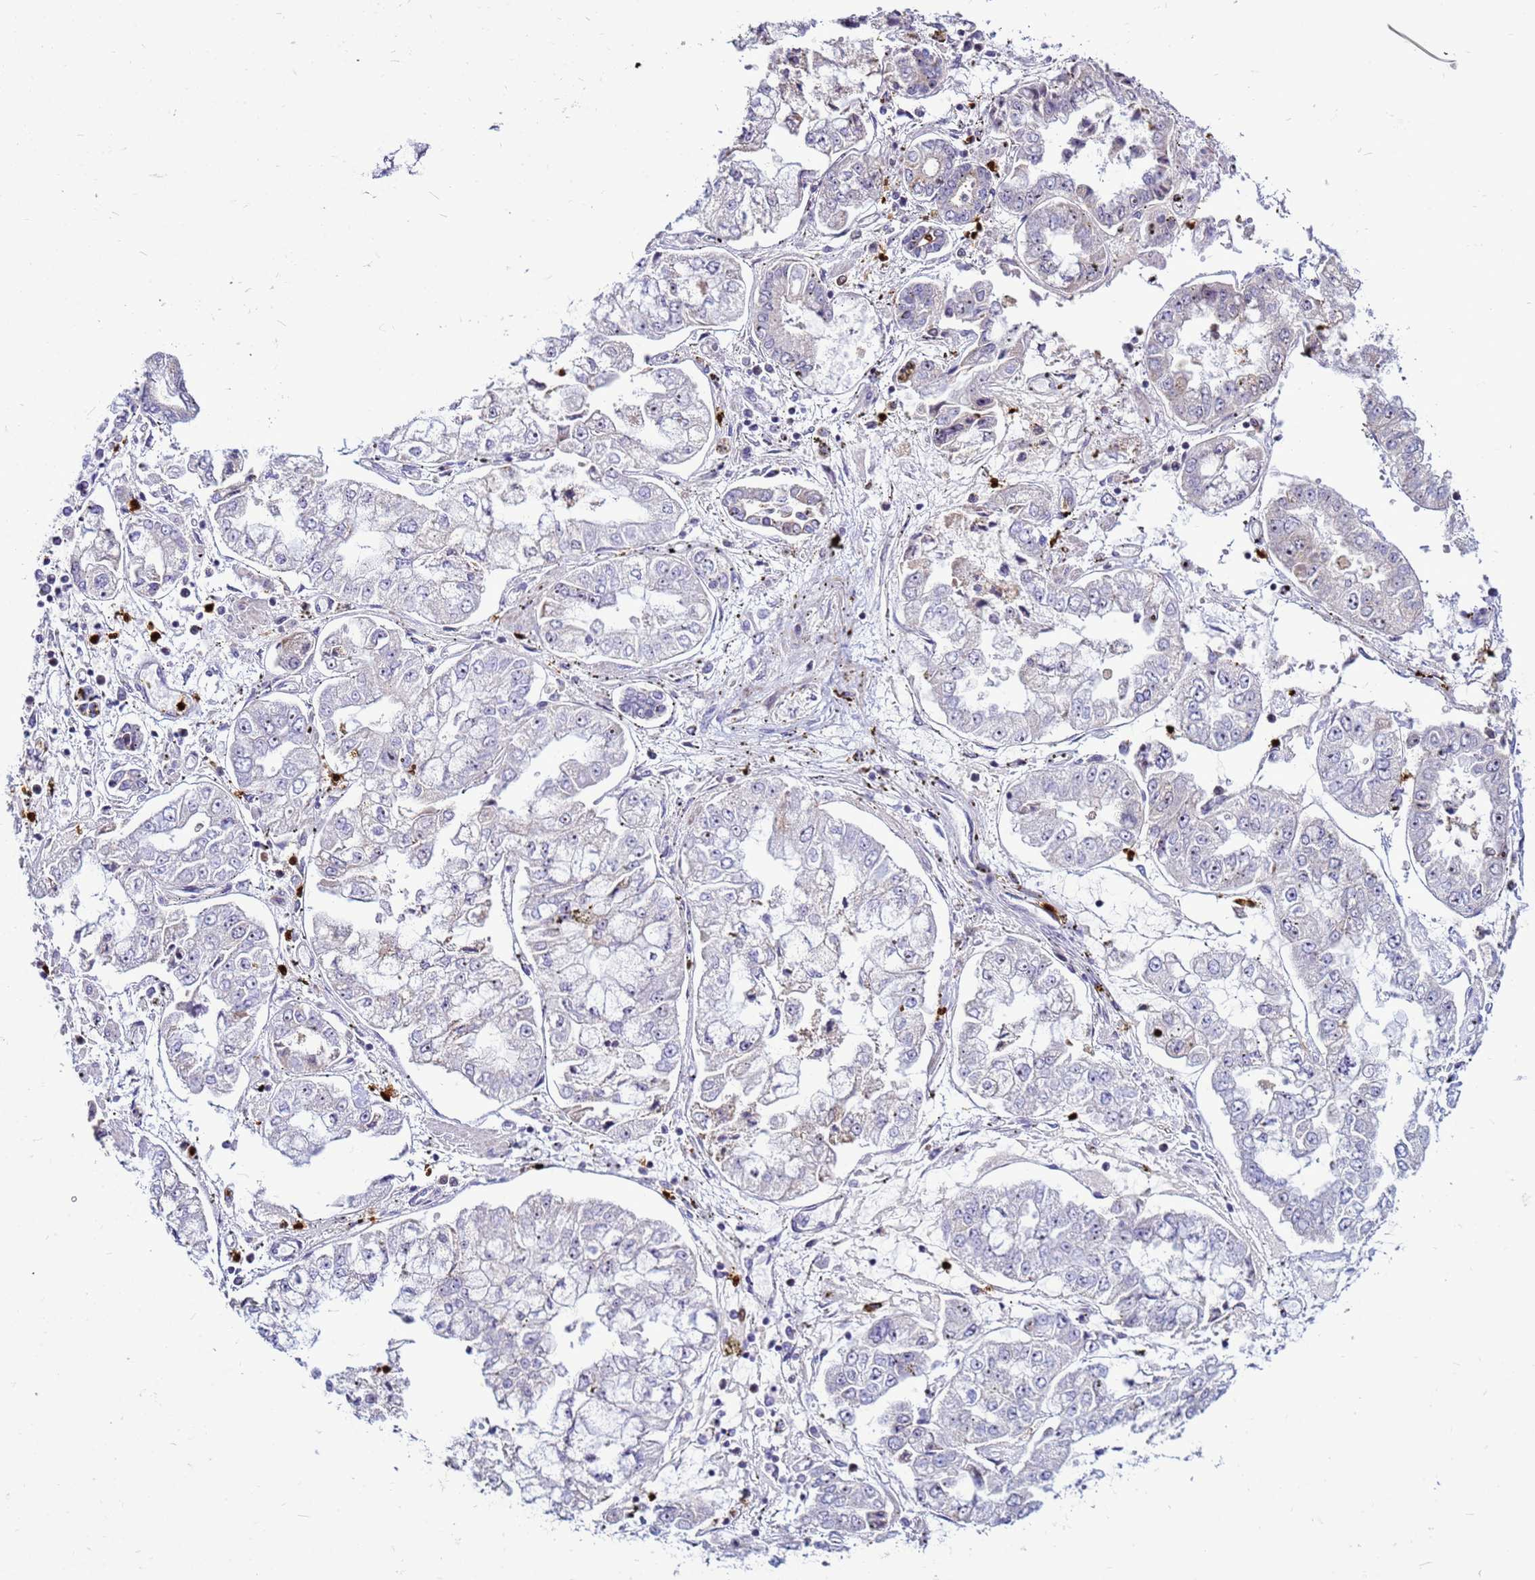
{"staining": {"intensity": "negative", "quantity": "none", "location": "none"}, "tissue": "stomach cancer", "cell_type": "Tumor cells", "image_type": "cancer", "snomed": [{"axis": "morphology", "description": "Adenocarcinoma, NOS"}, {"axis": "topography", "description": "Stomach"}], "caption": "An IHC micrograph of adenocarcinoma (stomach) is shown. There is no staining in tumor cells of adenocarcinoma (stomach).", "gene": "VPS4B", "patient": {"sex": "male", "age": 76}}